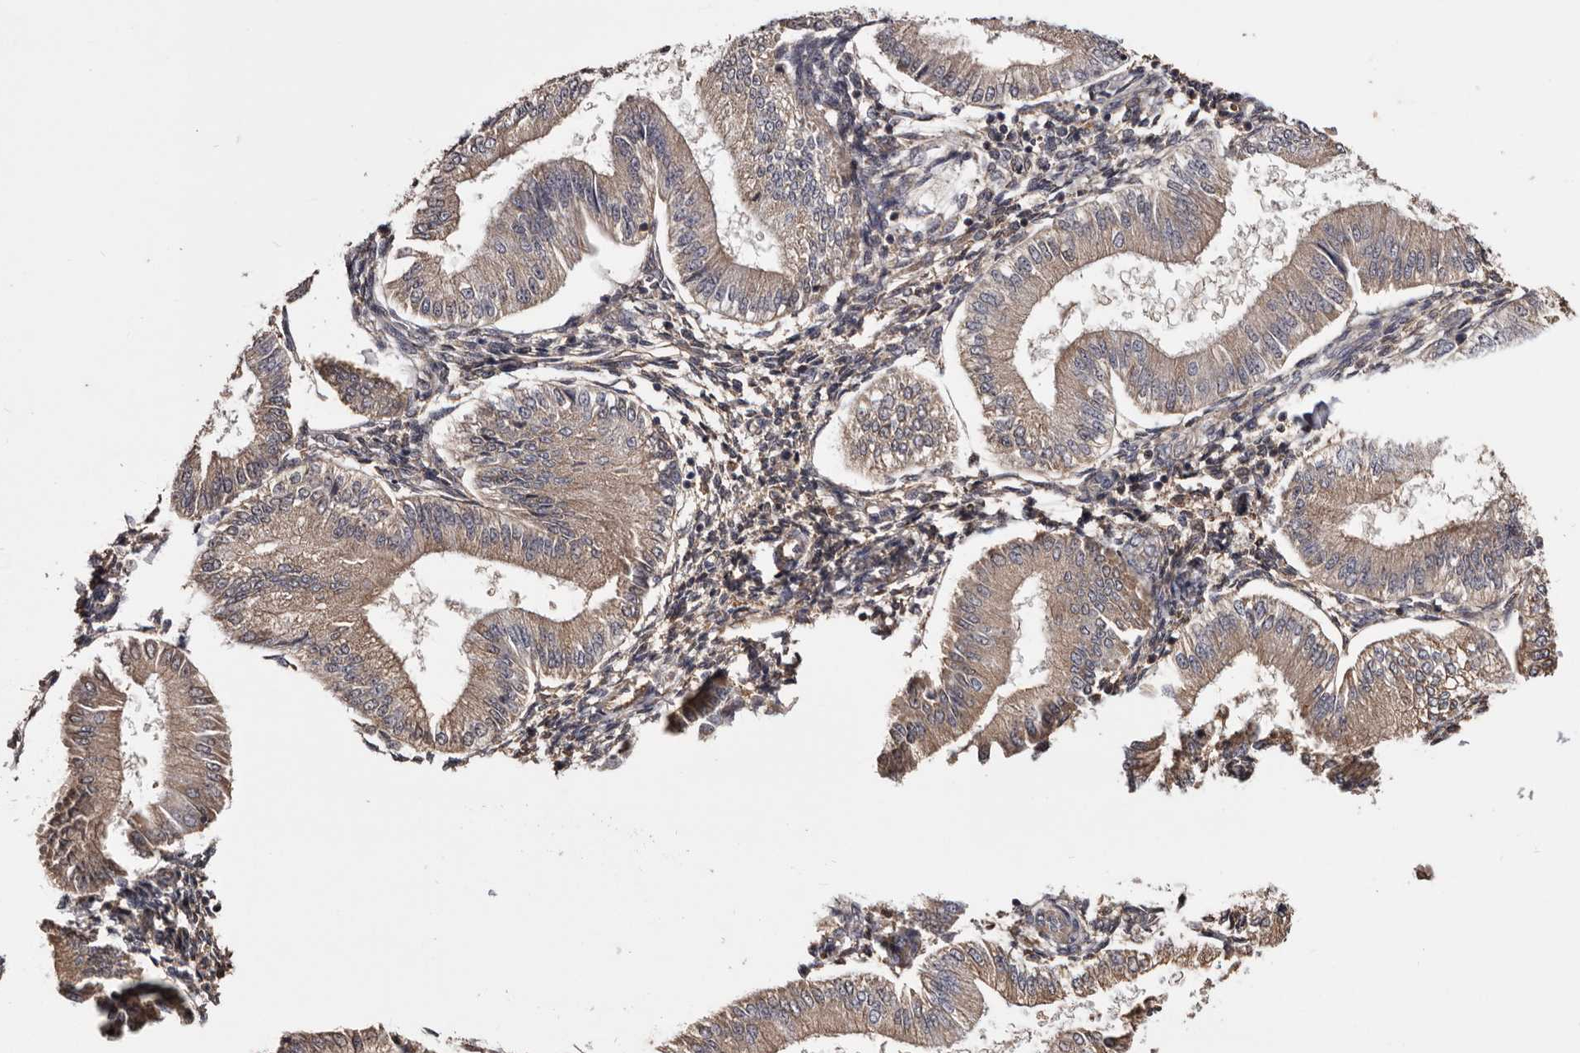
{"staining": {"intensity": "weak", "quantity": "25%-75%", "location": "cytoplasmic/membranous"}, "tissue": "endometrium", "cell_type": "Cells in endometrial stroma", "image_type": "normal", "snomed": [{"axis": "morphology", "description": "Normal tissue, NOS"}, {"axis": "topography", "description": "Endometrium"}], "caption": "Normal endometrium shows weak cytoplasmic/membranous expression in about 25%-75% of cells in endometrial stroma.", "gene": "CYP1B1", "patient": {"sex": "female", "age": 39}}